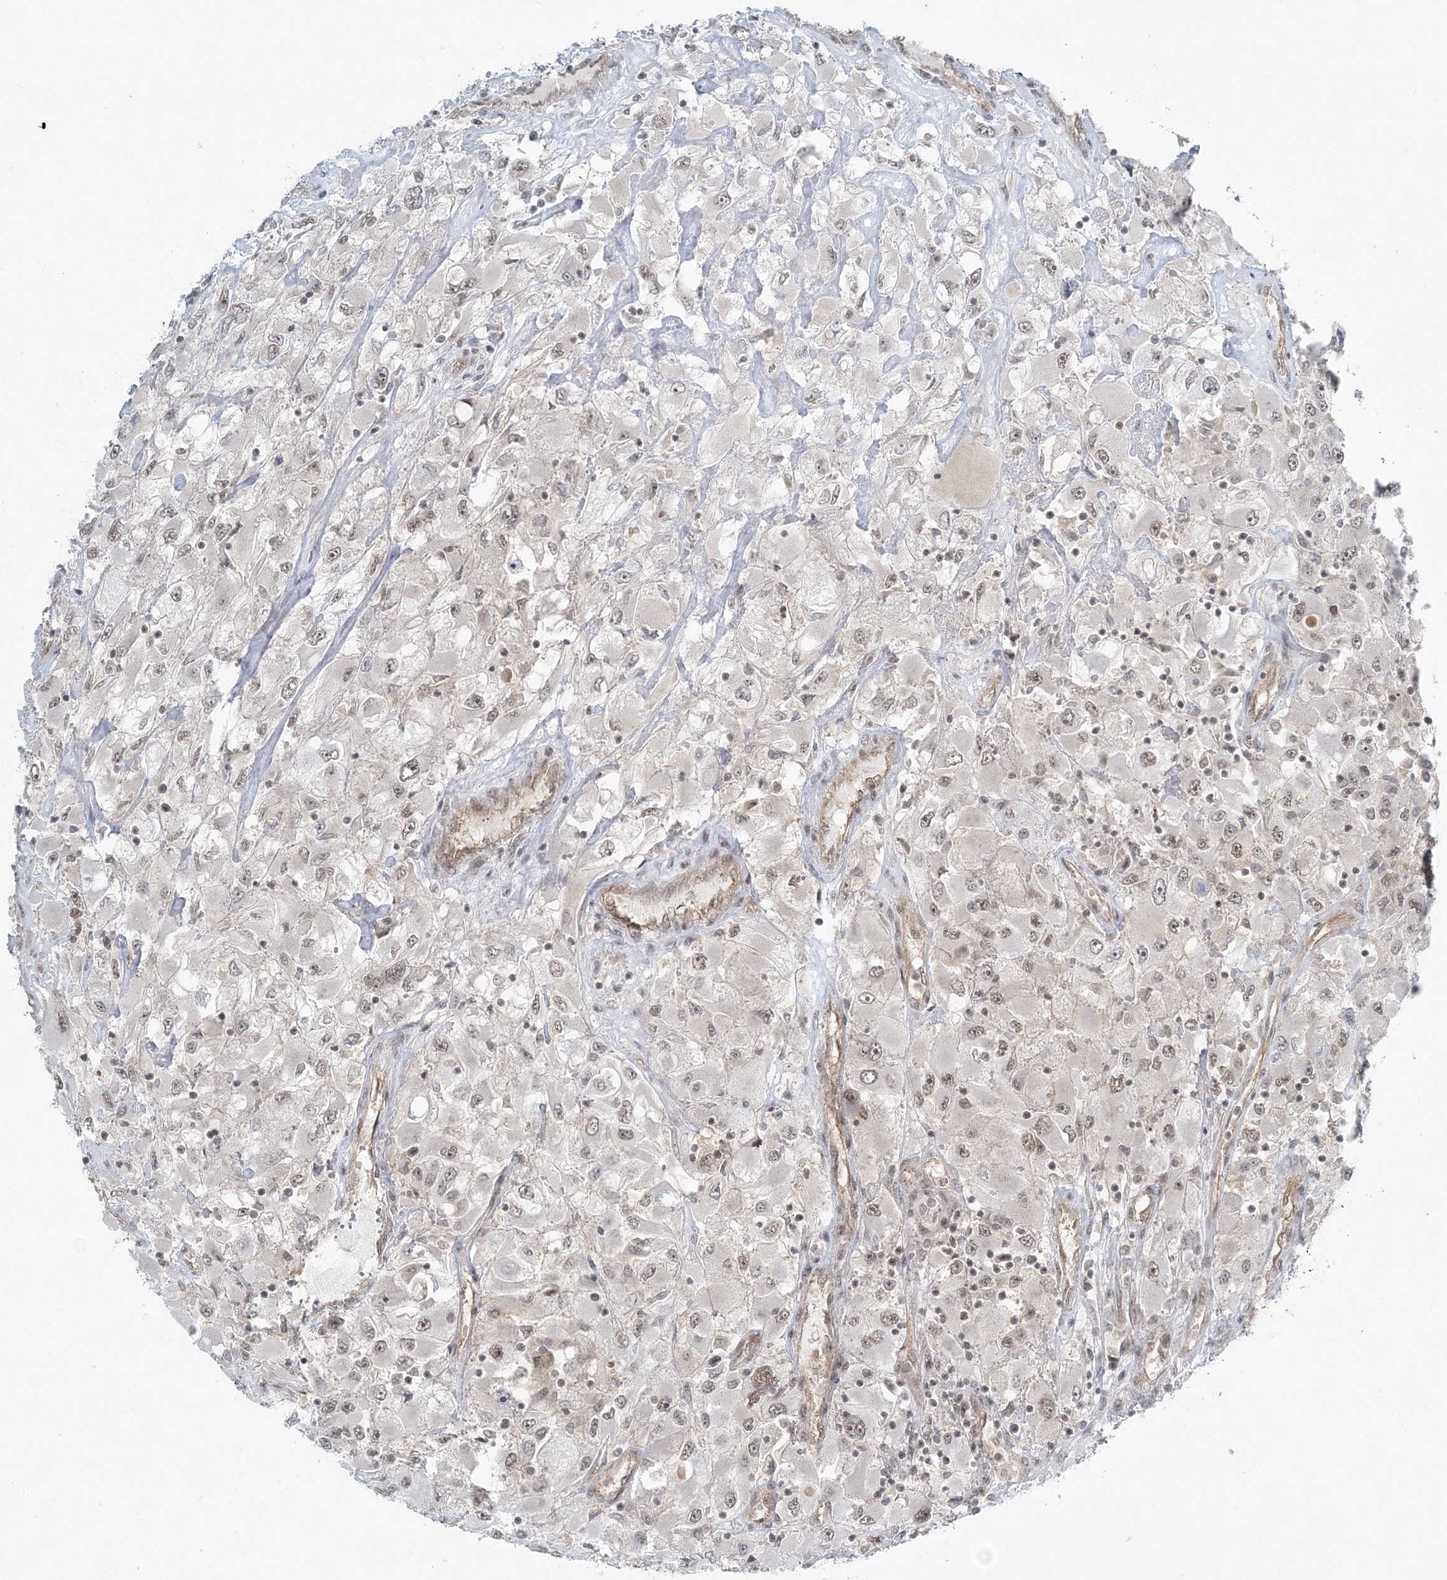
{"staining": {"intensity": "weak", "quantity": "25%-75%", "location": "nuclear"}, "tissue": "renal cancer", "cell_type": "Tumor cells", "image_type": "cancer", "snomed": [{"axis": "morphology", "description": "Adenocarcinoma, NOS"}, {"axis": "topography", "description": "Kidney"}], "caption": "A micrograph of renal cancer (adenocarcinoma) stained for a protein exhibits weak nuclear brown staining in tumor cells.", "gene": "ATP11A", "patient": {"sex": "female", "age": 52}}